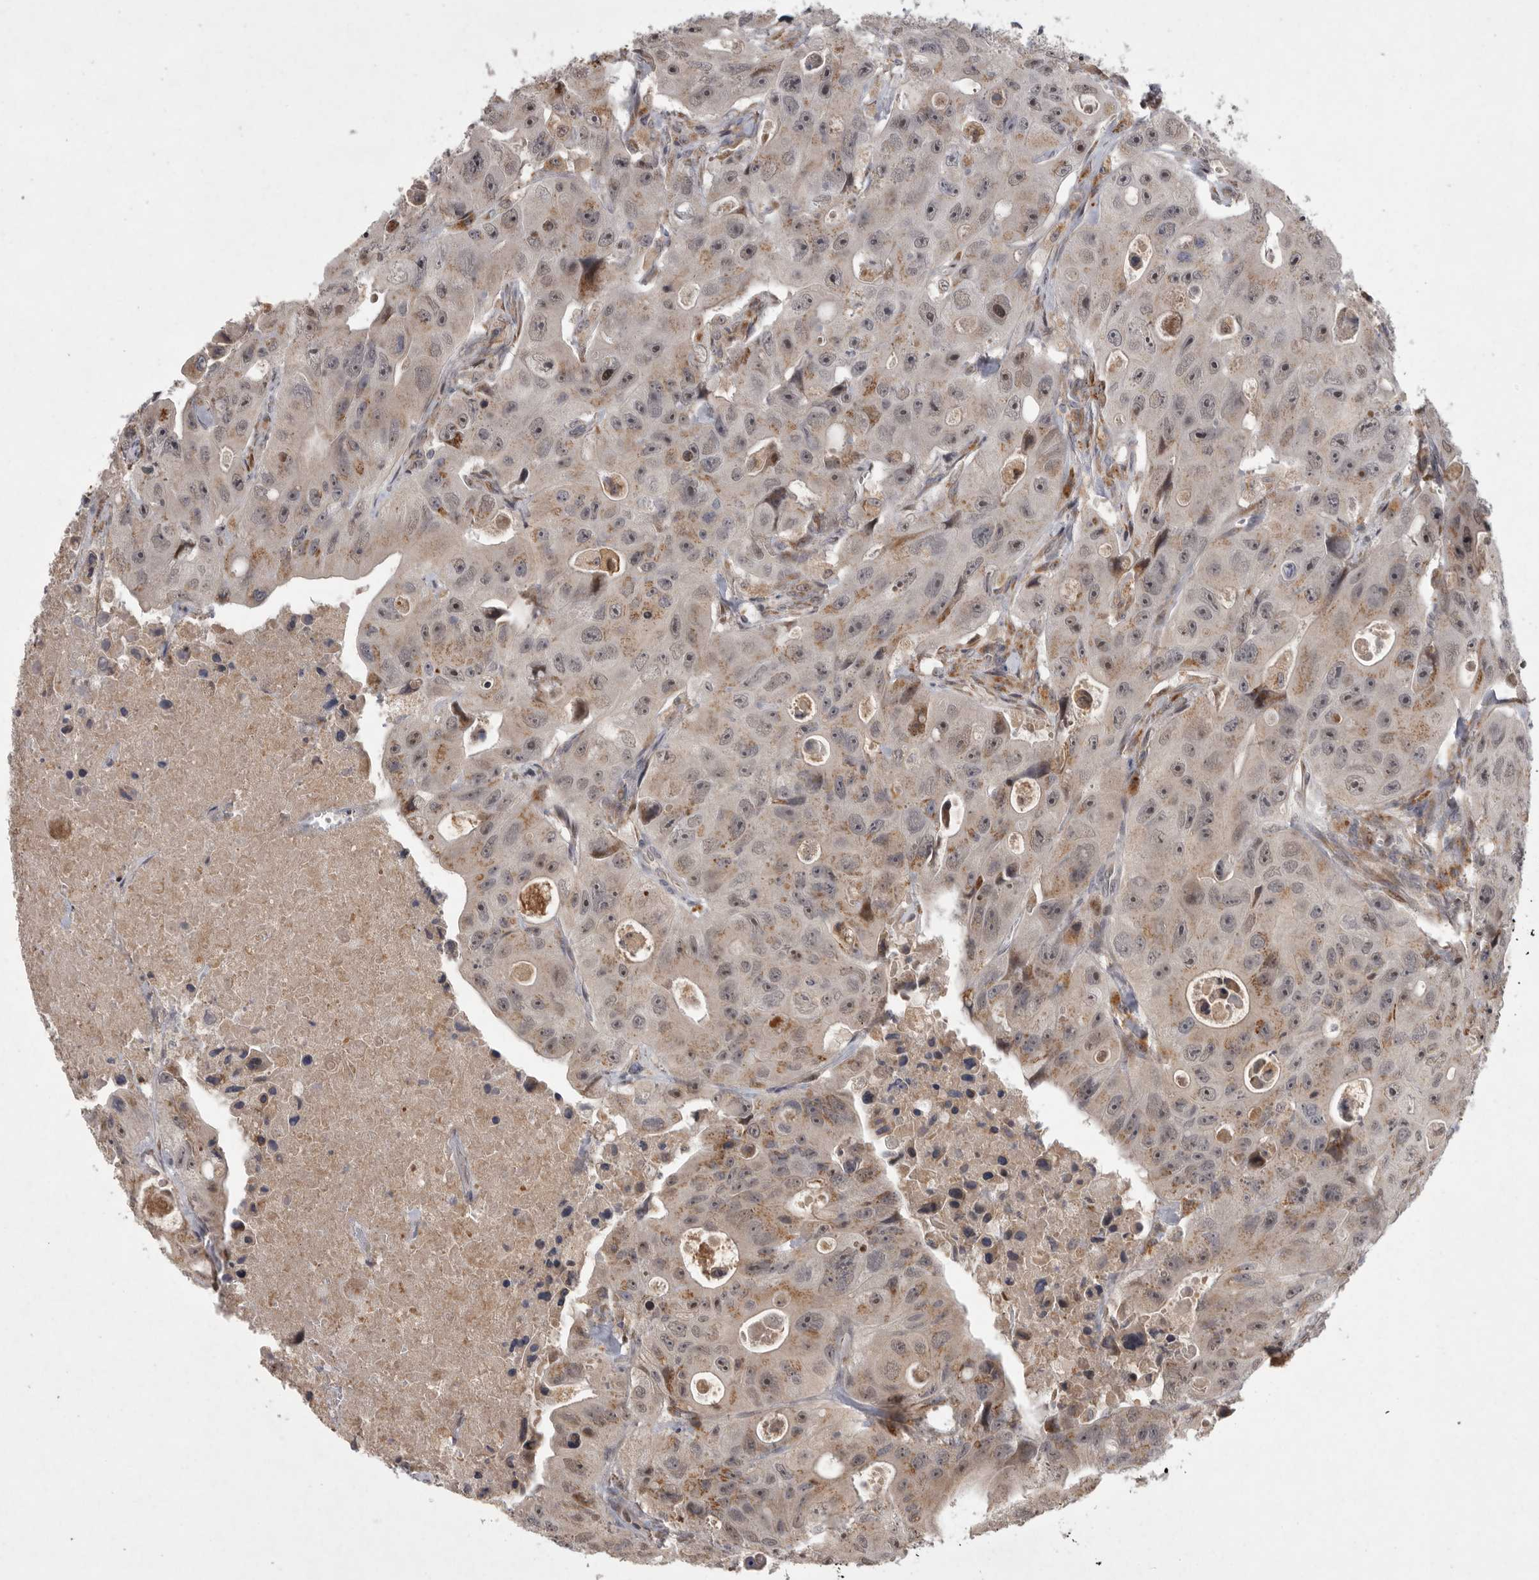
{"staining": {"intensity": "weak", "quantity": "25%-75%", "location": "cytoplasmic/membranous"}, "tissue": "colorectal cancer", "cell_type": "Tumor cells", "image_type": "cancer", "snomed": [{"axis": "morphology", "description": "Adenocarcinoma, NOS"}, {"axis": "topography", "description": "Colon"}], "caption": "Tumor cells exhibit low levels of weak cytoplasmic/membranous positivity in about 25%-75% of cells in human adenocarcinoma (colorectal). The staining was performed using DAB (3,3'-diaminobenzidine), with brown indicating positive protein expression. Nuclei are stained blue with hematoxylin.", "gene": "MAN2A1", "patient": {"sex": "female", "age": 46}}